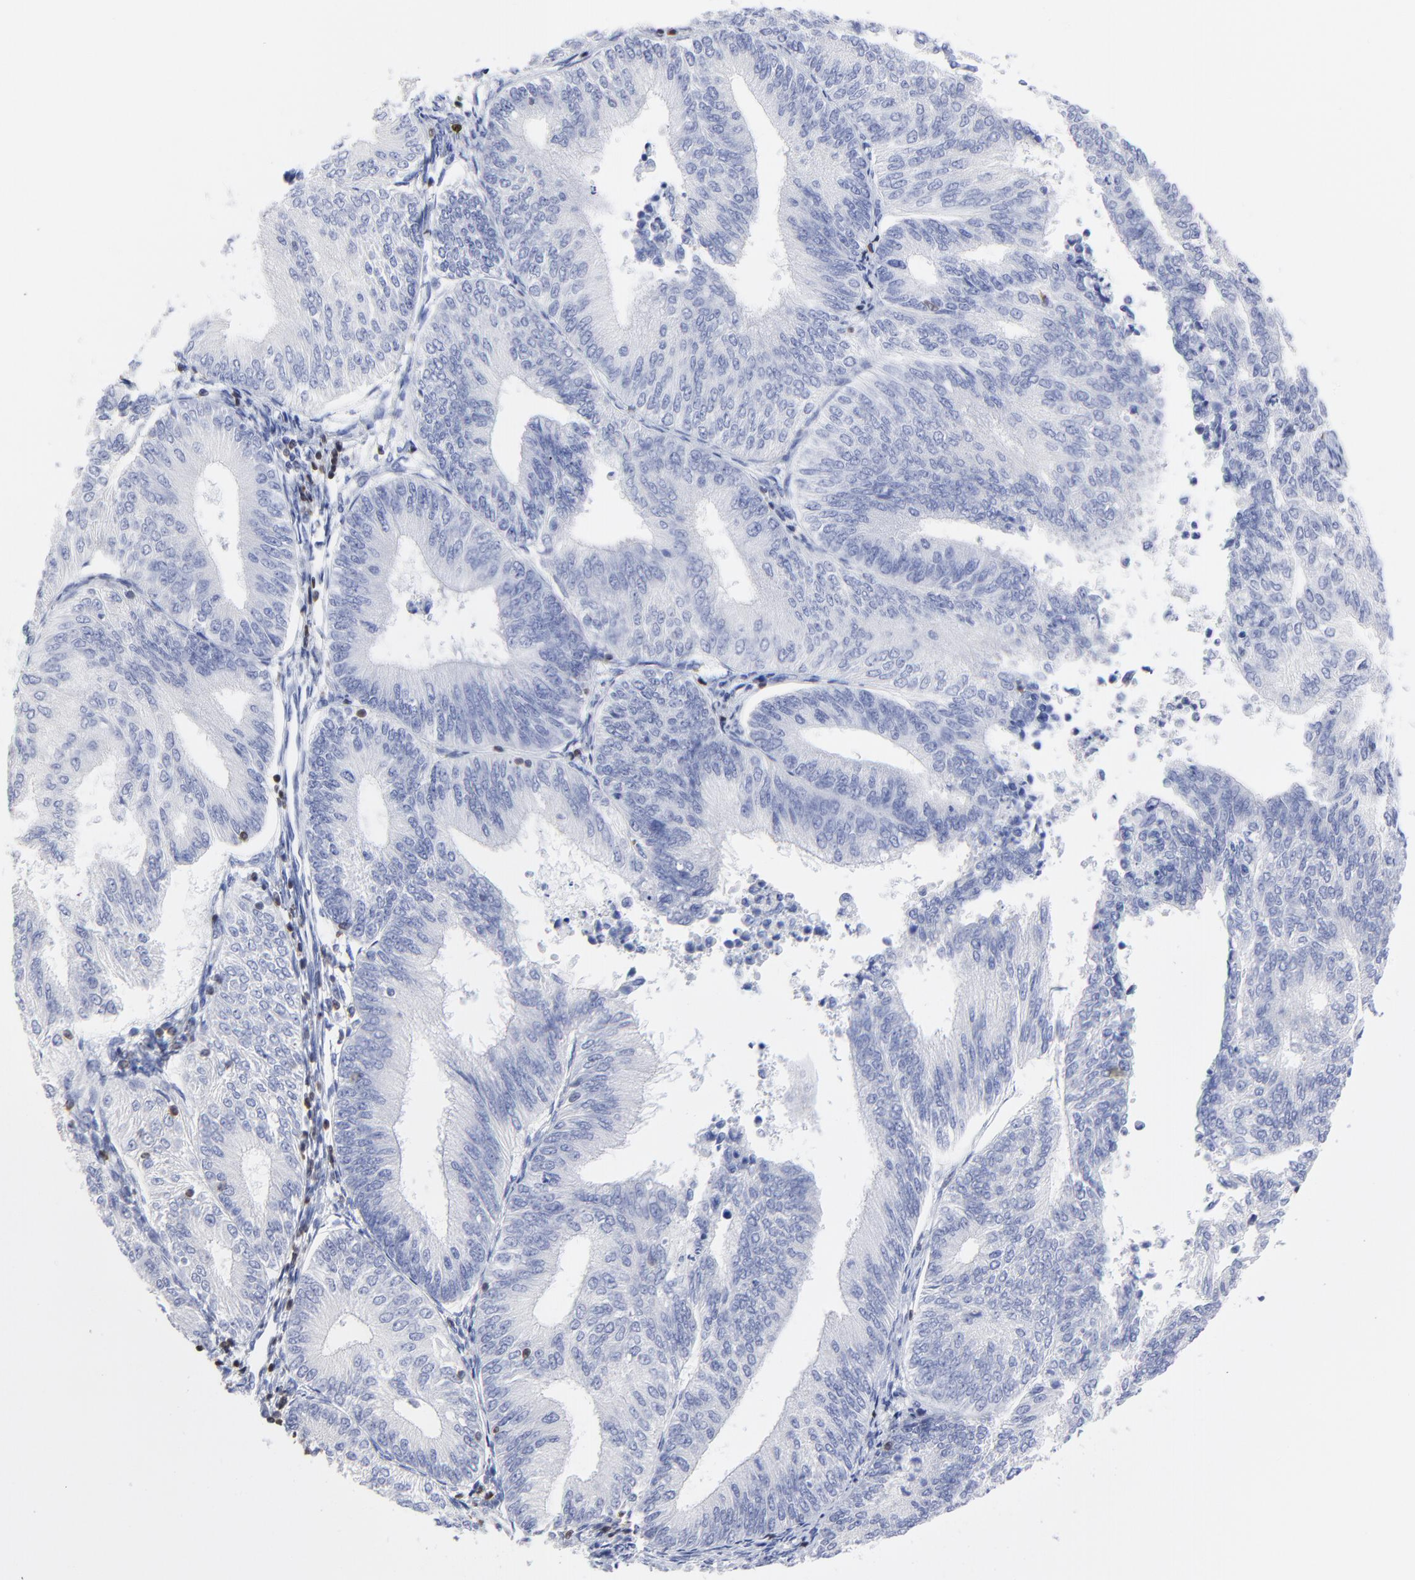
{"staining": {"intensity": "negative", "quantity": "none", "location": "none"}, "tissue": "endometrial cancer", "cell_type": "Tumor cells", "image_type": "cancer", "snomed": [{"axis": "morphology", "description": "Adenocarcinoma, NOS"}, {"axis": "topography", "description": "Endometrium"}], "caption": "Protein analysis of endometrial cancer exhibits no significant positivity in tumor cells. (DAB immunohistochemistry (IHC) visualized using brightfield microscopy, high magnification).", "gene": "ZAP70", "patient": {"sex": "female", "age": 55}}